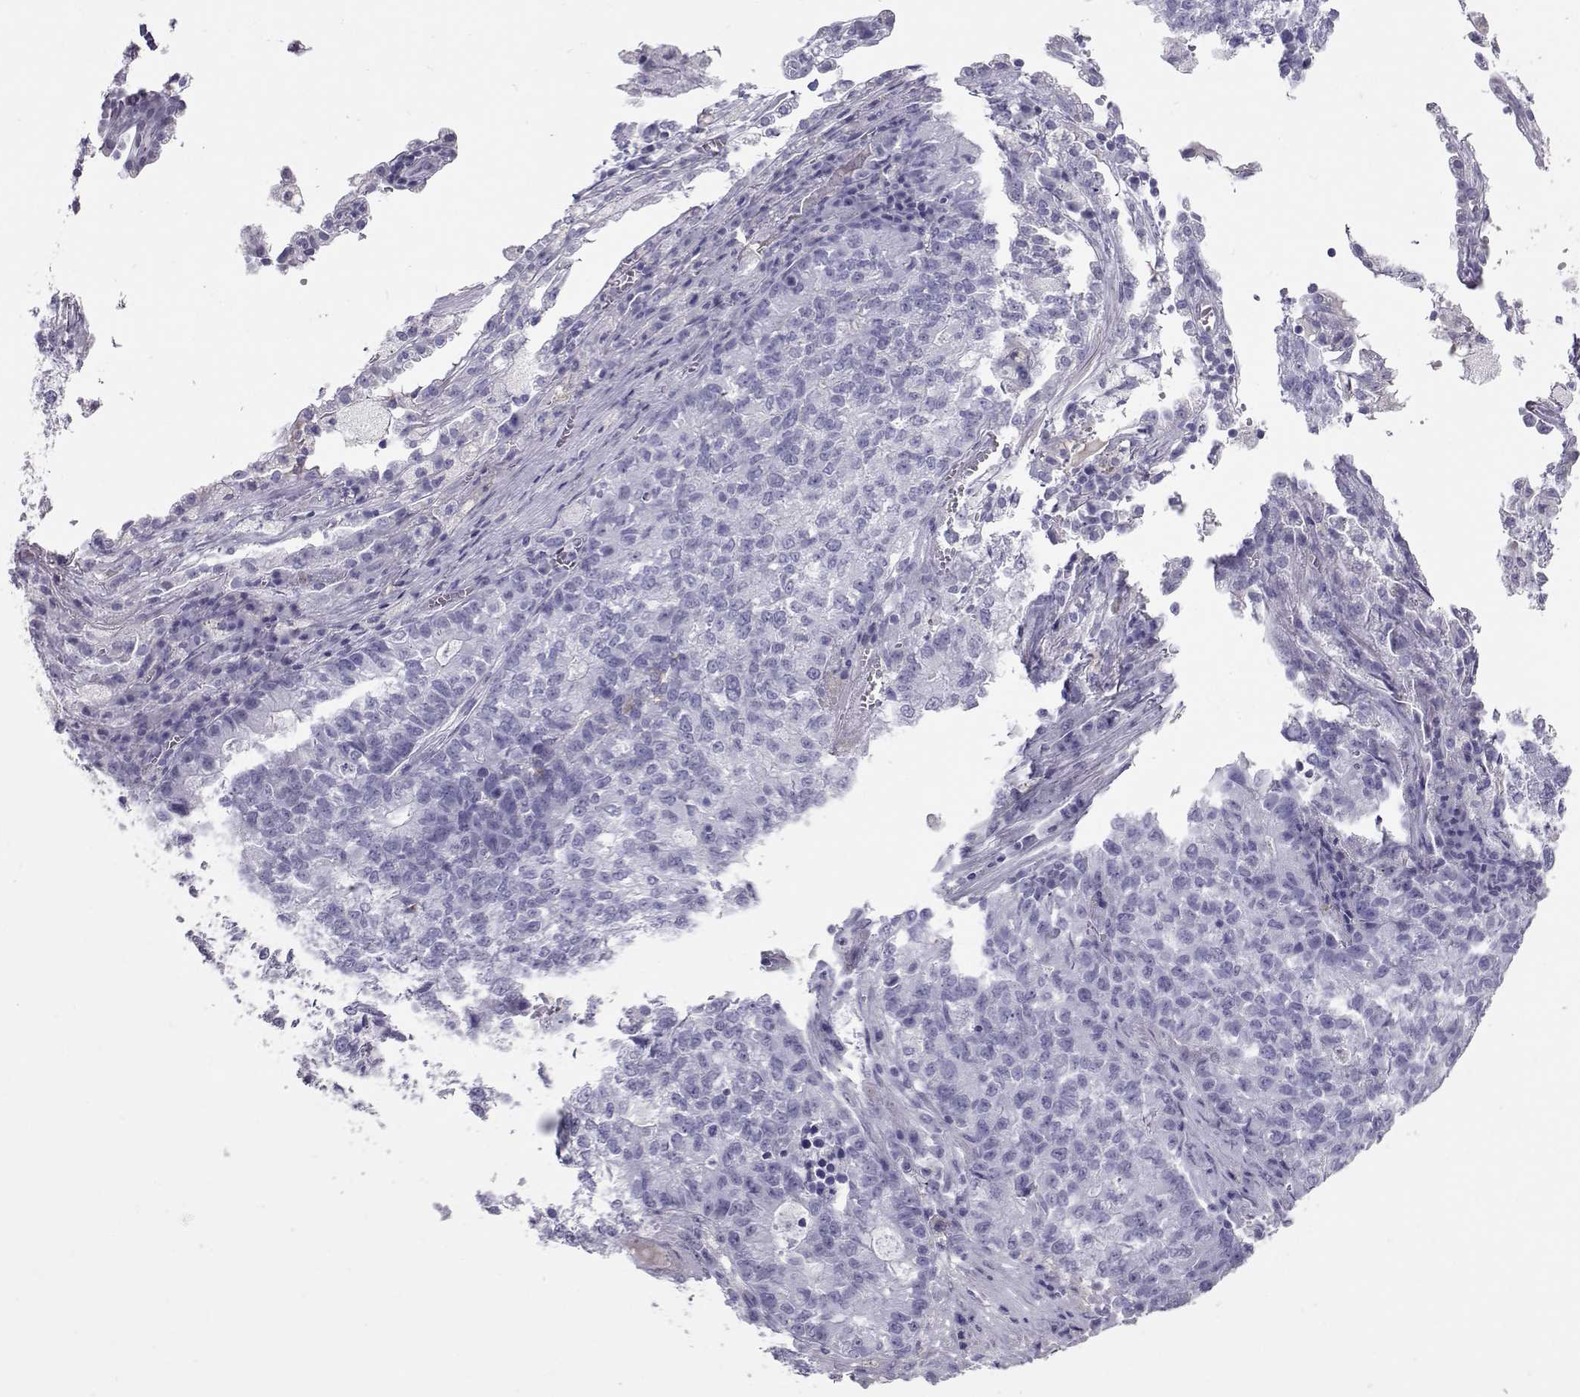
{"staining": {"intensity": "negative", "quantity": "none", "location": "none"}, "tissue": "lung cancer", "cell_type": "Tumor cells", "image_type": "cancer", "snomed": [{"axis": "morphology", "description": "Adenocarcinoma, NOS"}, {"axis": "topography", "description": "Lung"}], "caption": "Tumor cells show no significant expression in lung cancer (adenocarcinoma).", "gene": "PMCH", "patient": {"sex": "male", "age": 57}}